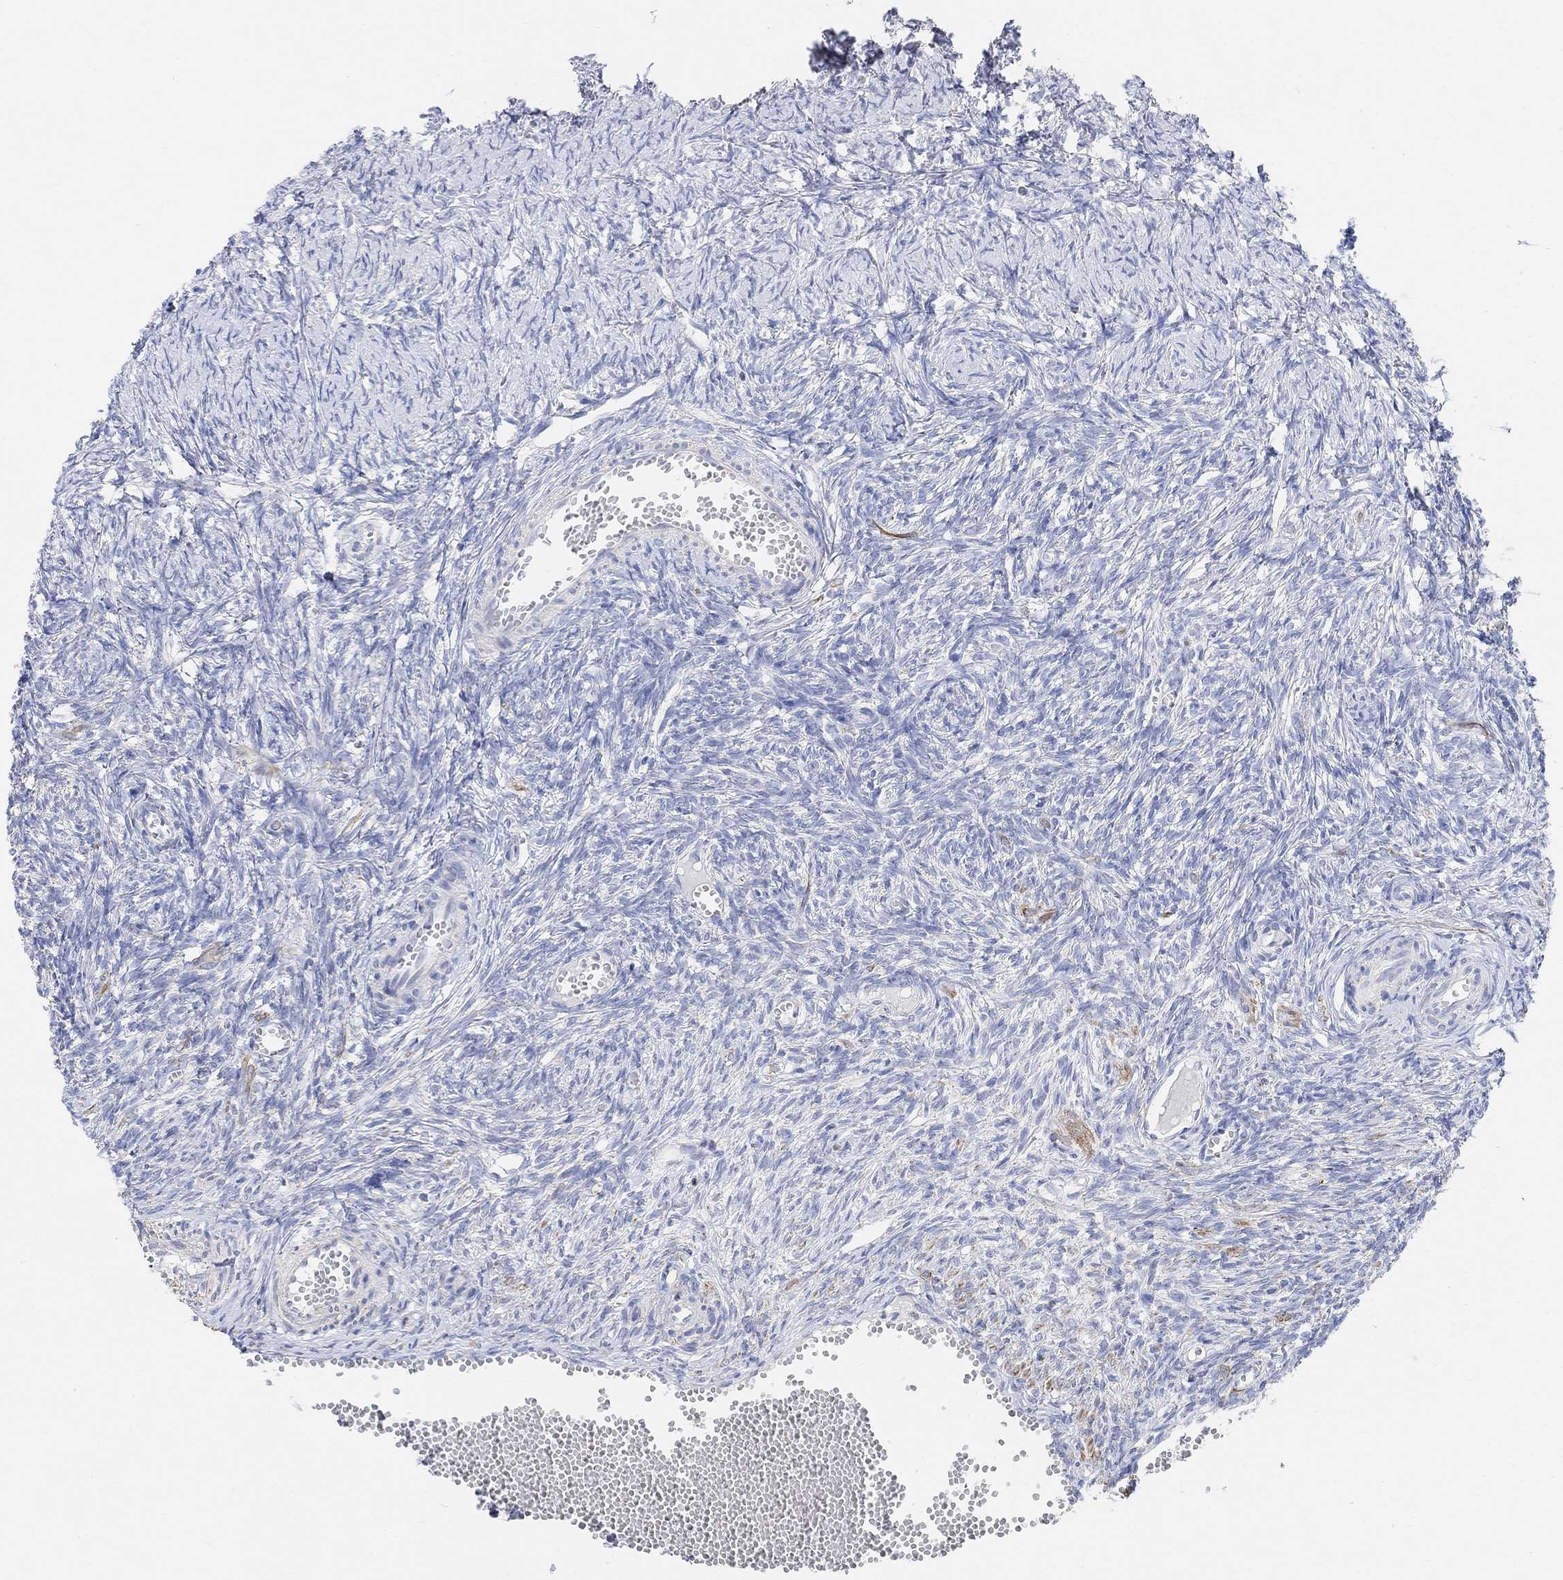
{"staining": {"intensity": "negative", "quantity": "none", "location": "none"}, "tissue": "ovary", "cell_type": "Follicle cells", "image_type": "normal", "snomed": [{"axis": "morphology", "description": "Normal tissue, NOS"}, {"axis": "topography", "description": "Ovary"}], "caption": "Human ovary stained for a protein using IHC shows no positivity in follicle cells.", "gene": "SYT12", "patient": {"sex": "female", "age": 43}}